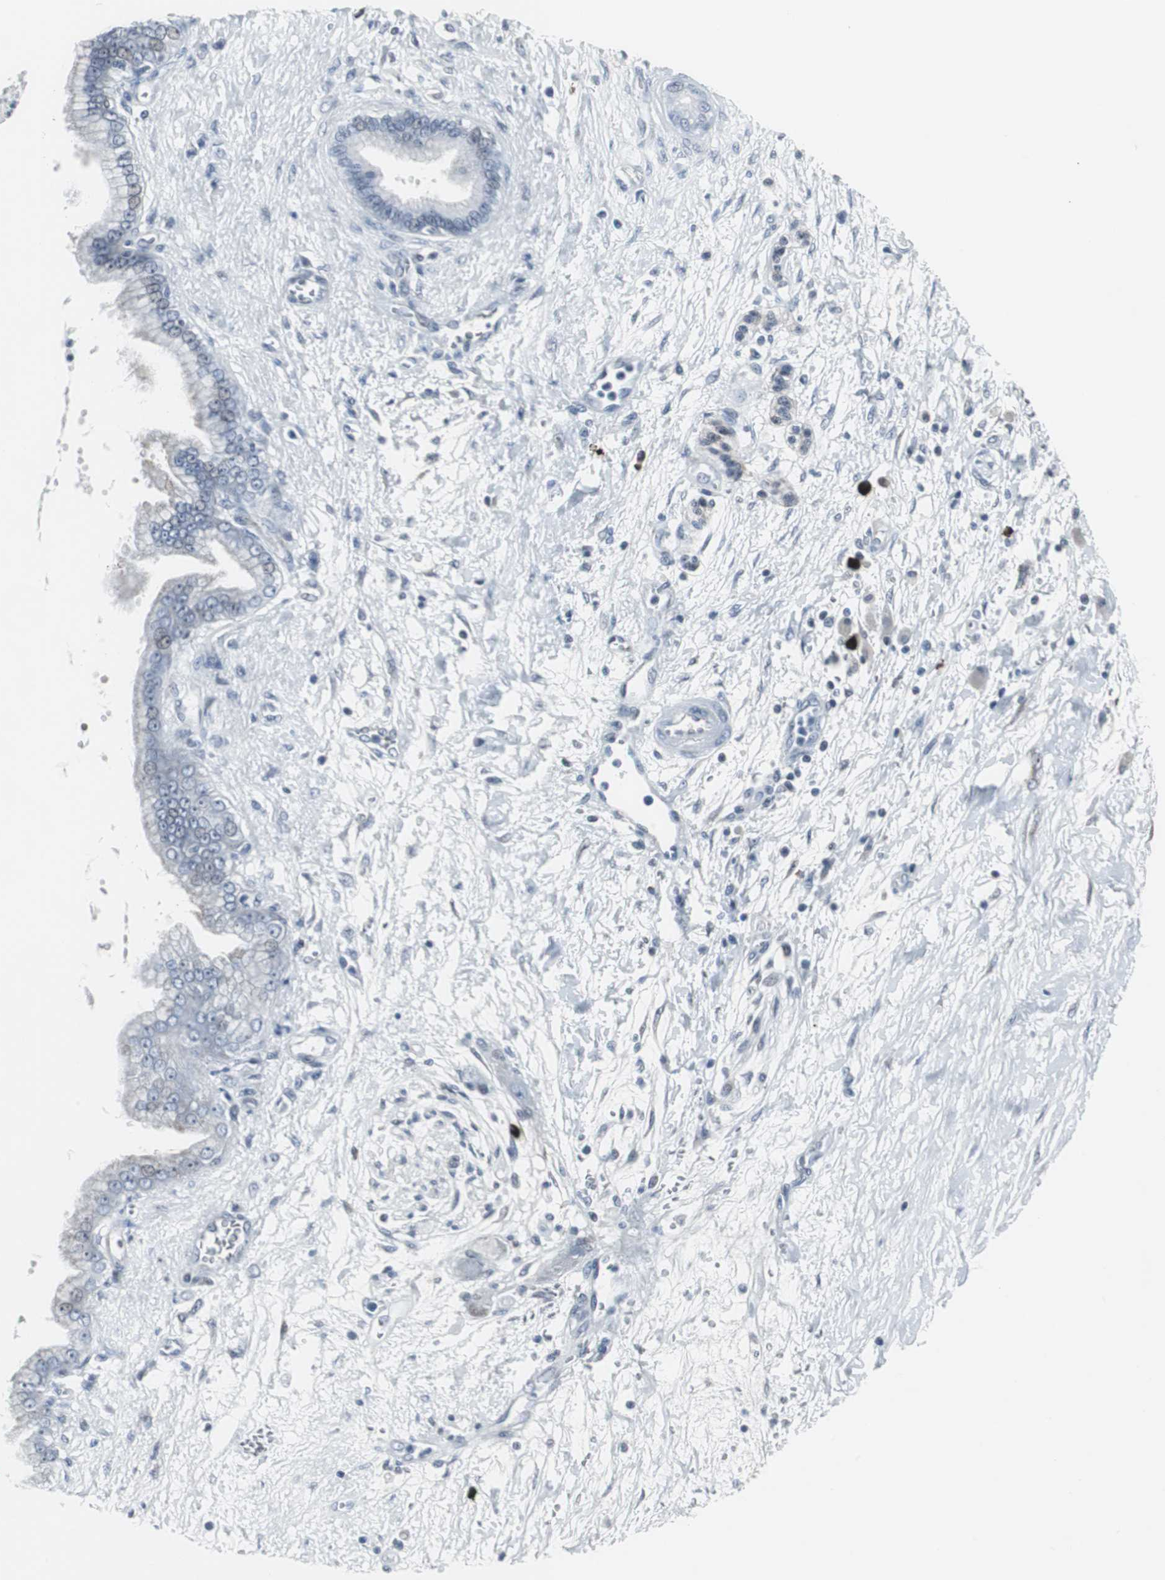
{"staining": {"intensity": "moderate", "quantity": "<25%", "location": "cytoplasmic/membranous"}, "tissue": "pancreatic cancer", "cell_type": "Tumor cells", "image_type": "cancer", "snomed": [{"axis": "morphology", "description": "Adenocarcinoma, NOS"}, {"axis": "topography", "description": "Pancreas"}], "caption": "A histopathology image showing moderate cytoplasmic/membranous expression in approximately <25% of tumor cells in adenocarcinoma (pancreatic), as visualized by brown immunohistochemical staining.", "gene": "DOK1", "patient": {"sex": "male", "age": 59}}